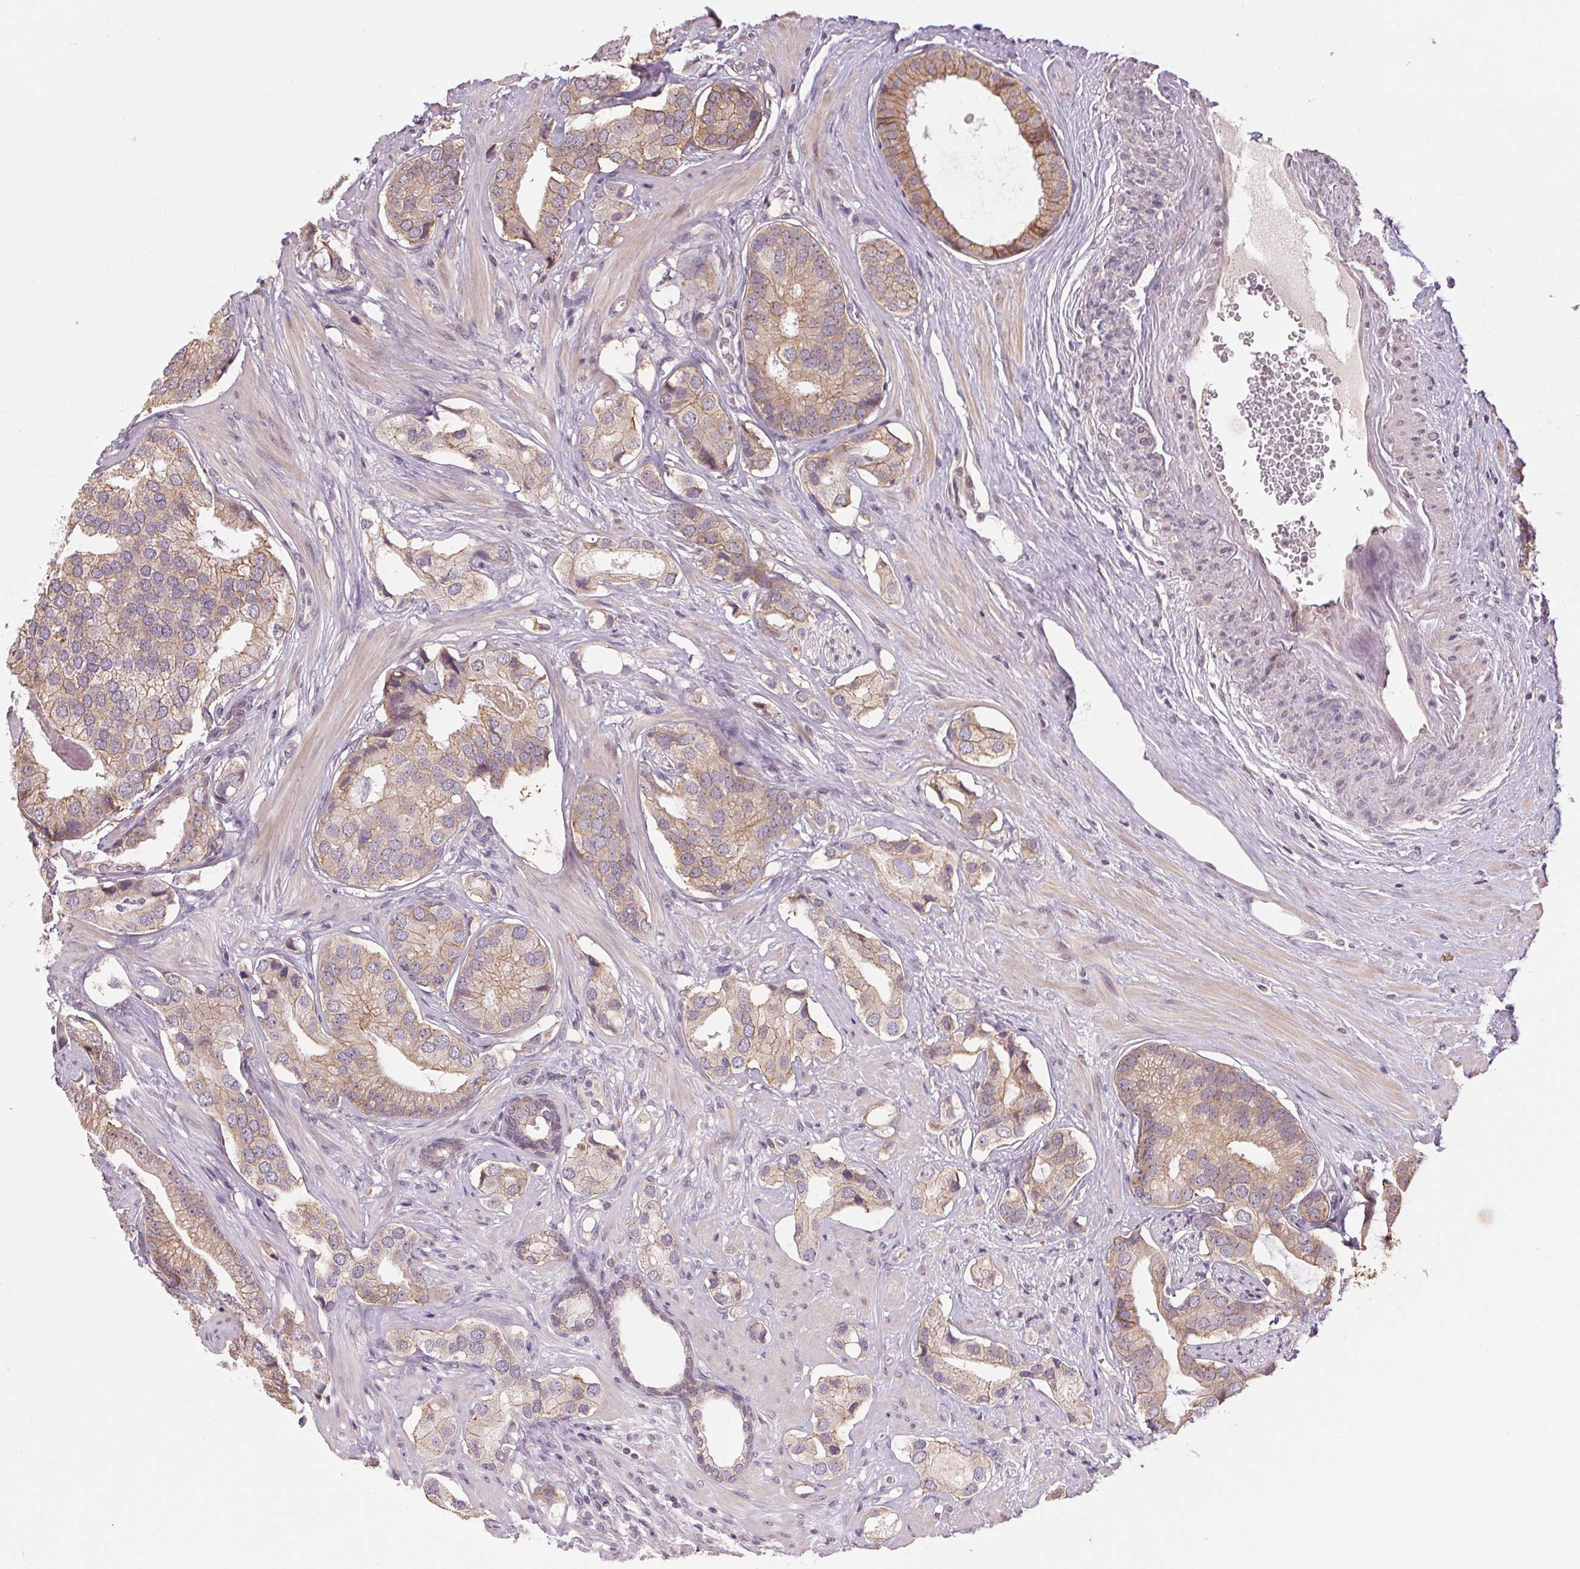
{"staining": {"intensity": "weak", "quantity": ">75%", "location": "cytoplasmic/membranous"}, "tissue": "prostate cancer", "cell_type": "Tumor cells", "image_type": "cancer", "snomed": [{"axis": "morphology", "description": "Adenocarcinoma, Low grade"}, {"axis": "topography", "description": "Prostate"}], "caption": "Immunohistochemistry of prostate cancer demonstrates low levels of weak cytoplasmic/membranous positivity in about >75% of tumor cells.", "gene": "ATP1B3", "patient": {"sex": "male", "age": 61}}